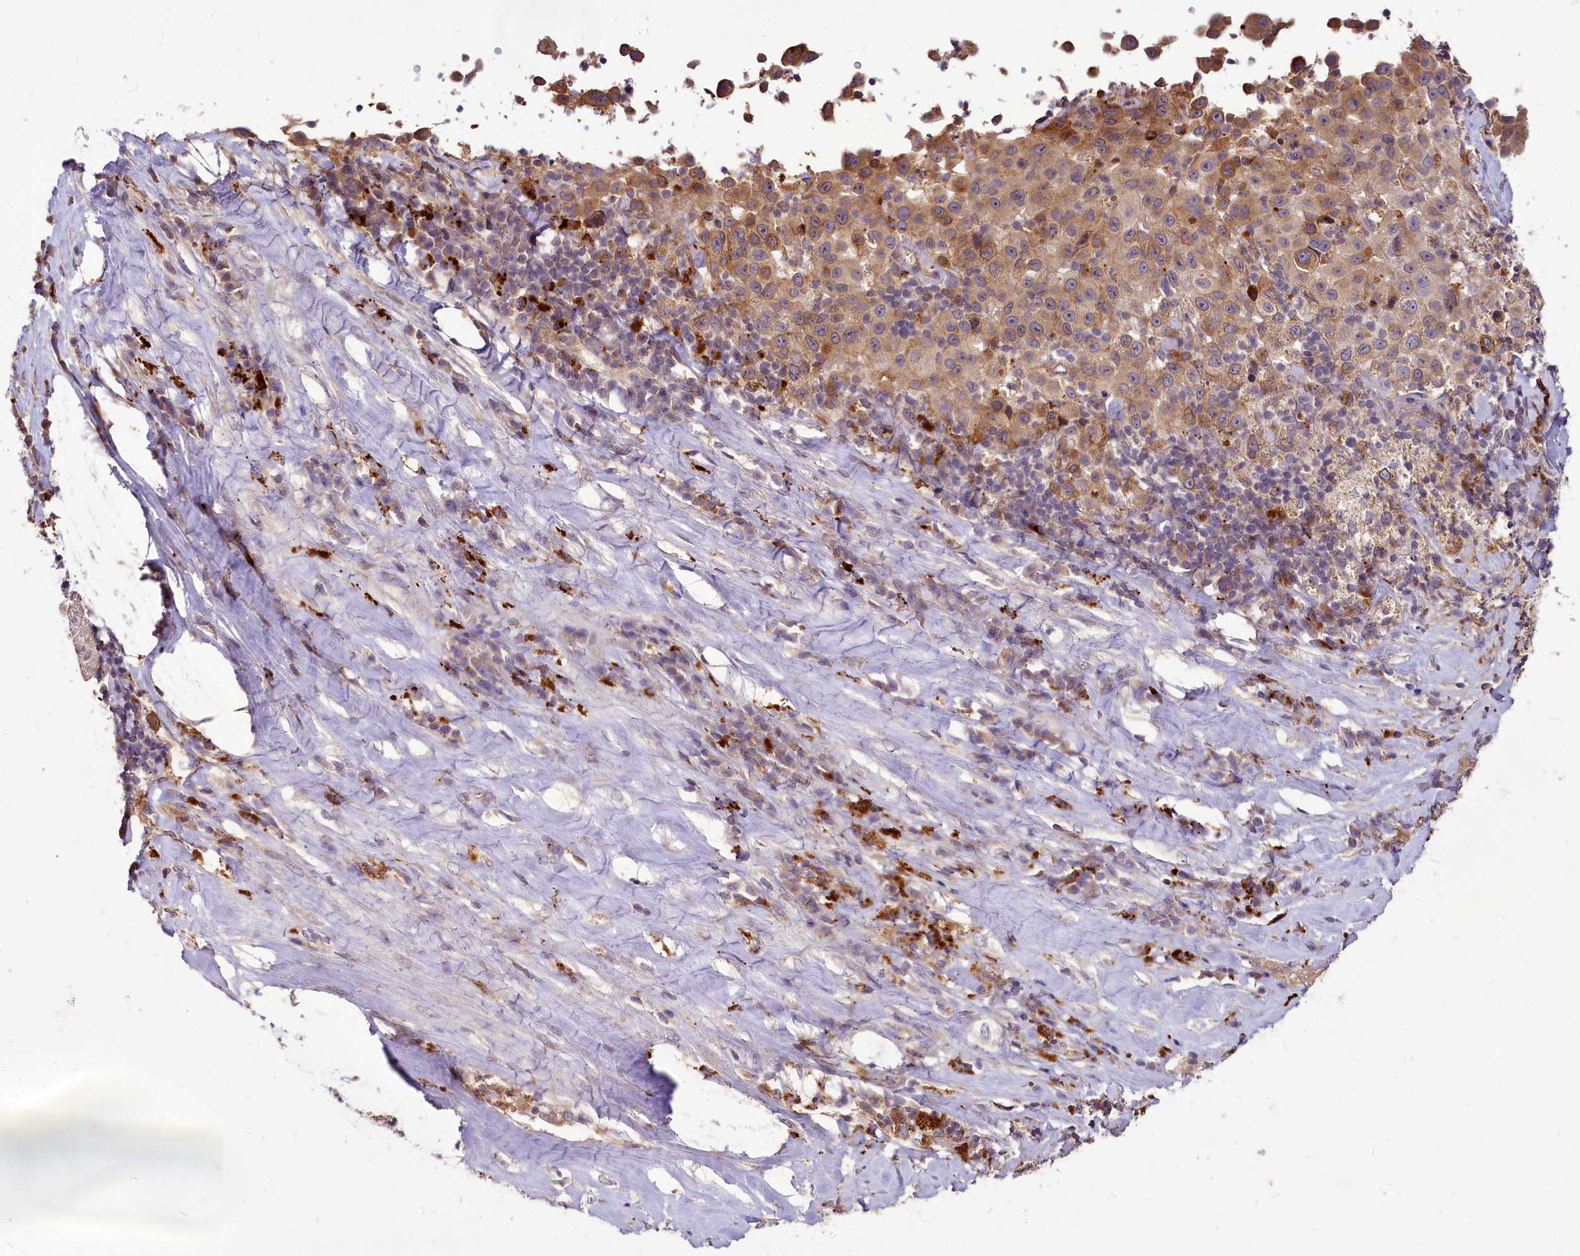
{"staining": {"intensity": "weak", "quantity": "25%-75%", "location": "cytoplasmic/membranous"}, "tissue": "melanoma", "cell_type": "Tumor cells", "image_type": "cancer", "snomed": [{"axis": "morphology", "description": "Malignant melanoma, Metastatic site"}, {"axis": "topography", "description": "Lymph node"}], "caption": "Immunohistochemical staining of human malignant melanoma (metastatic site) reveals low levels of weak cytoplasmic/membranous protein positivity in approximately 25%-75% of tumor cells.", "gene": "C11orf86", "patient": {"sex": "male", "age": 62}}